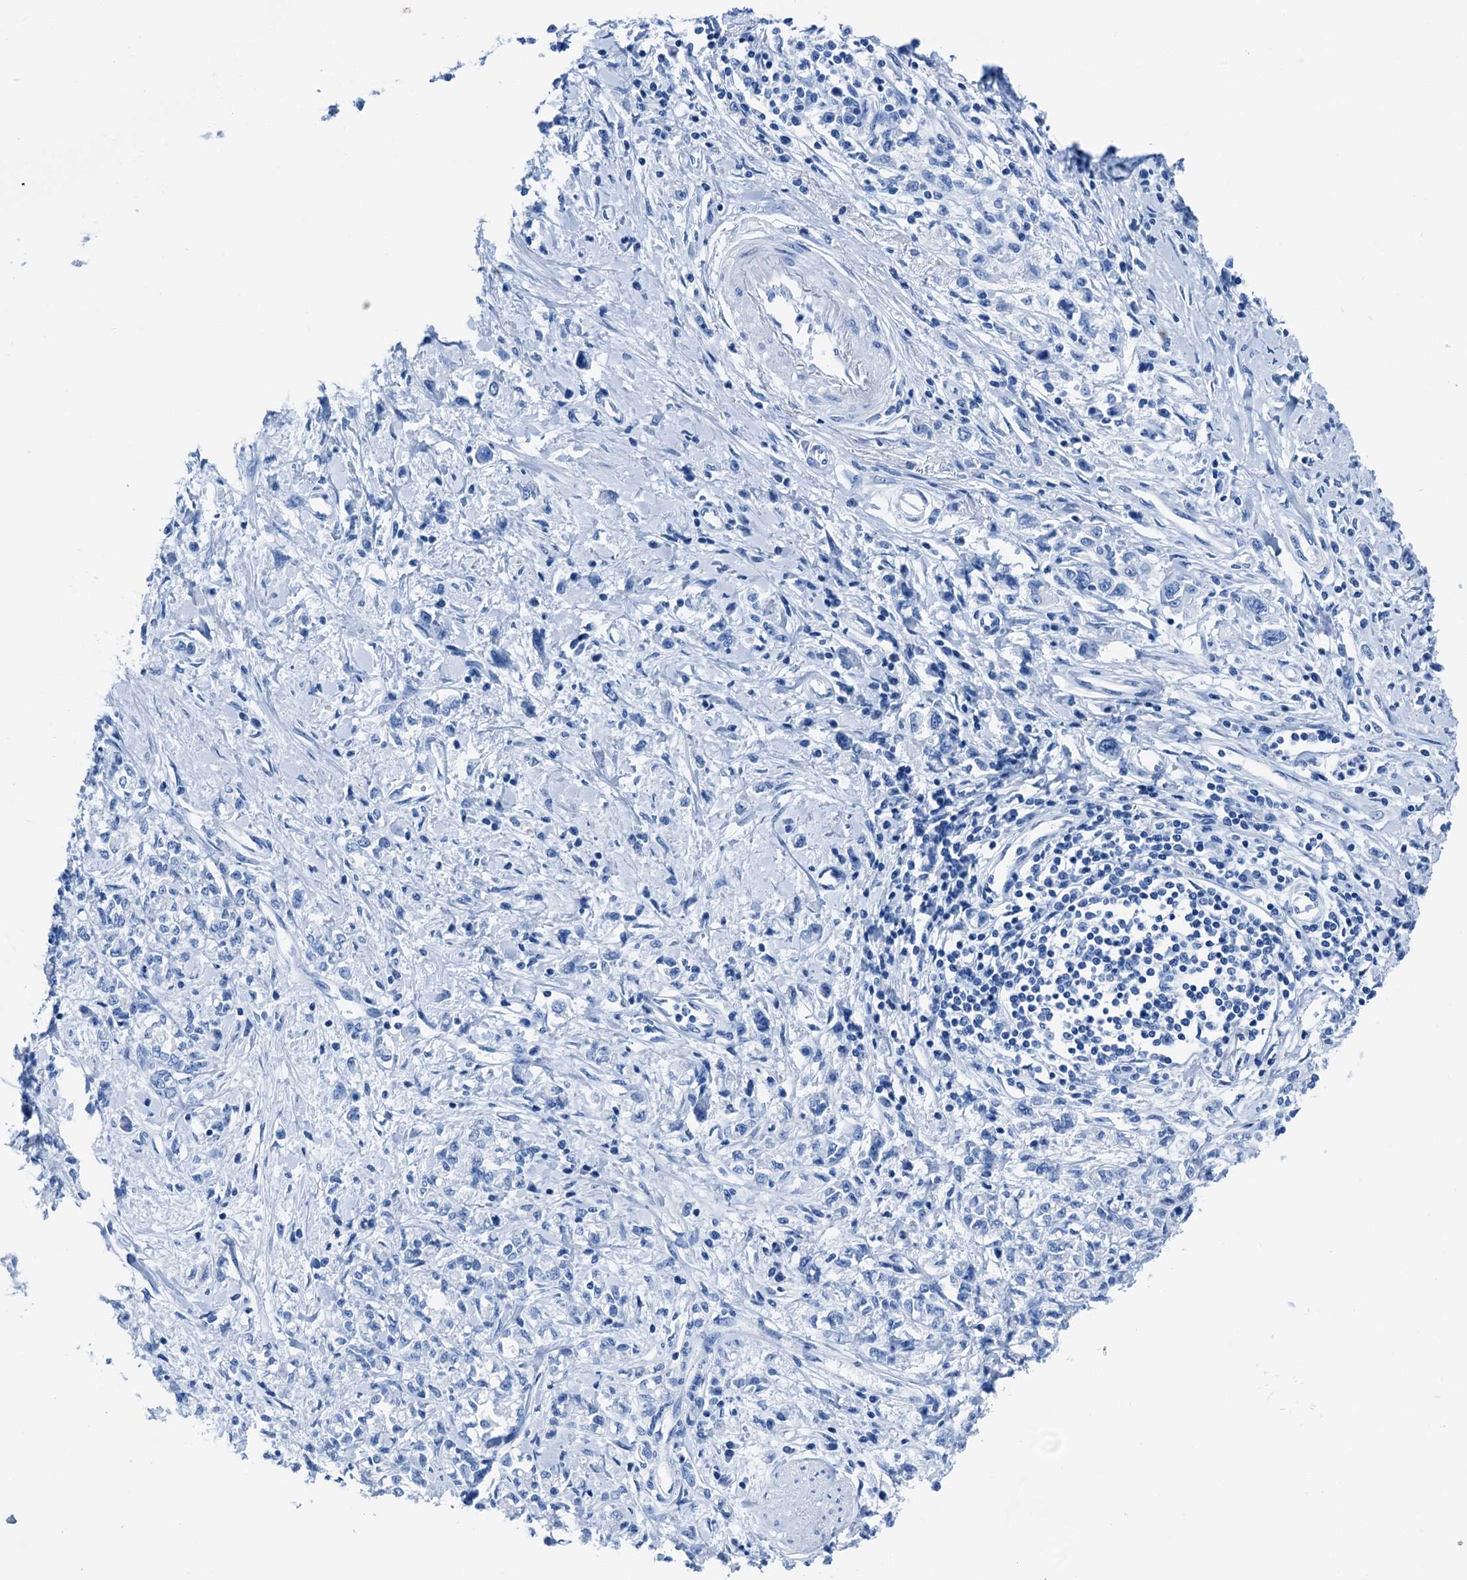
{"staining": {"intensity": "negative", "quantity": "none", "location": "none"}, "tissue": "stomach cancer", "cell_type": "Tumor cells", "image_type": "cancer", "snomed": [{"axis": "morphology", "description": "Adenocarcinoma, NOS"}, {"axis": "topography", "description": "Stomach"}], "caption": "Micrograph shows no significant protein staining in tumor cells of adenocarcinoma (stomach).", "gene": "CBLN3", "patient": {"sex": "female", "age": 76}}